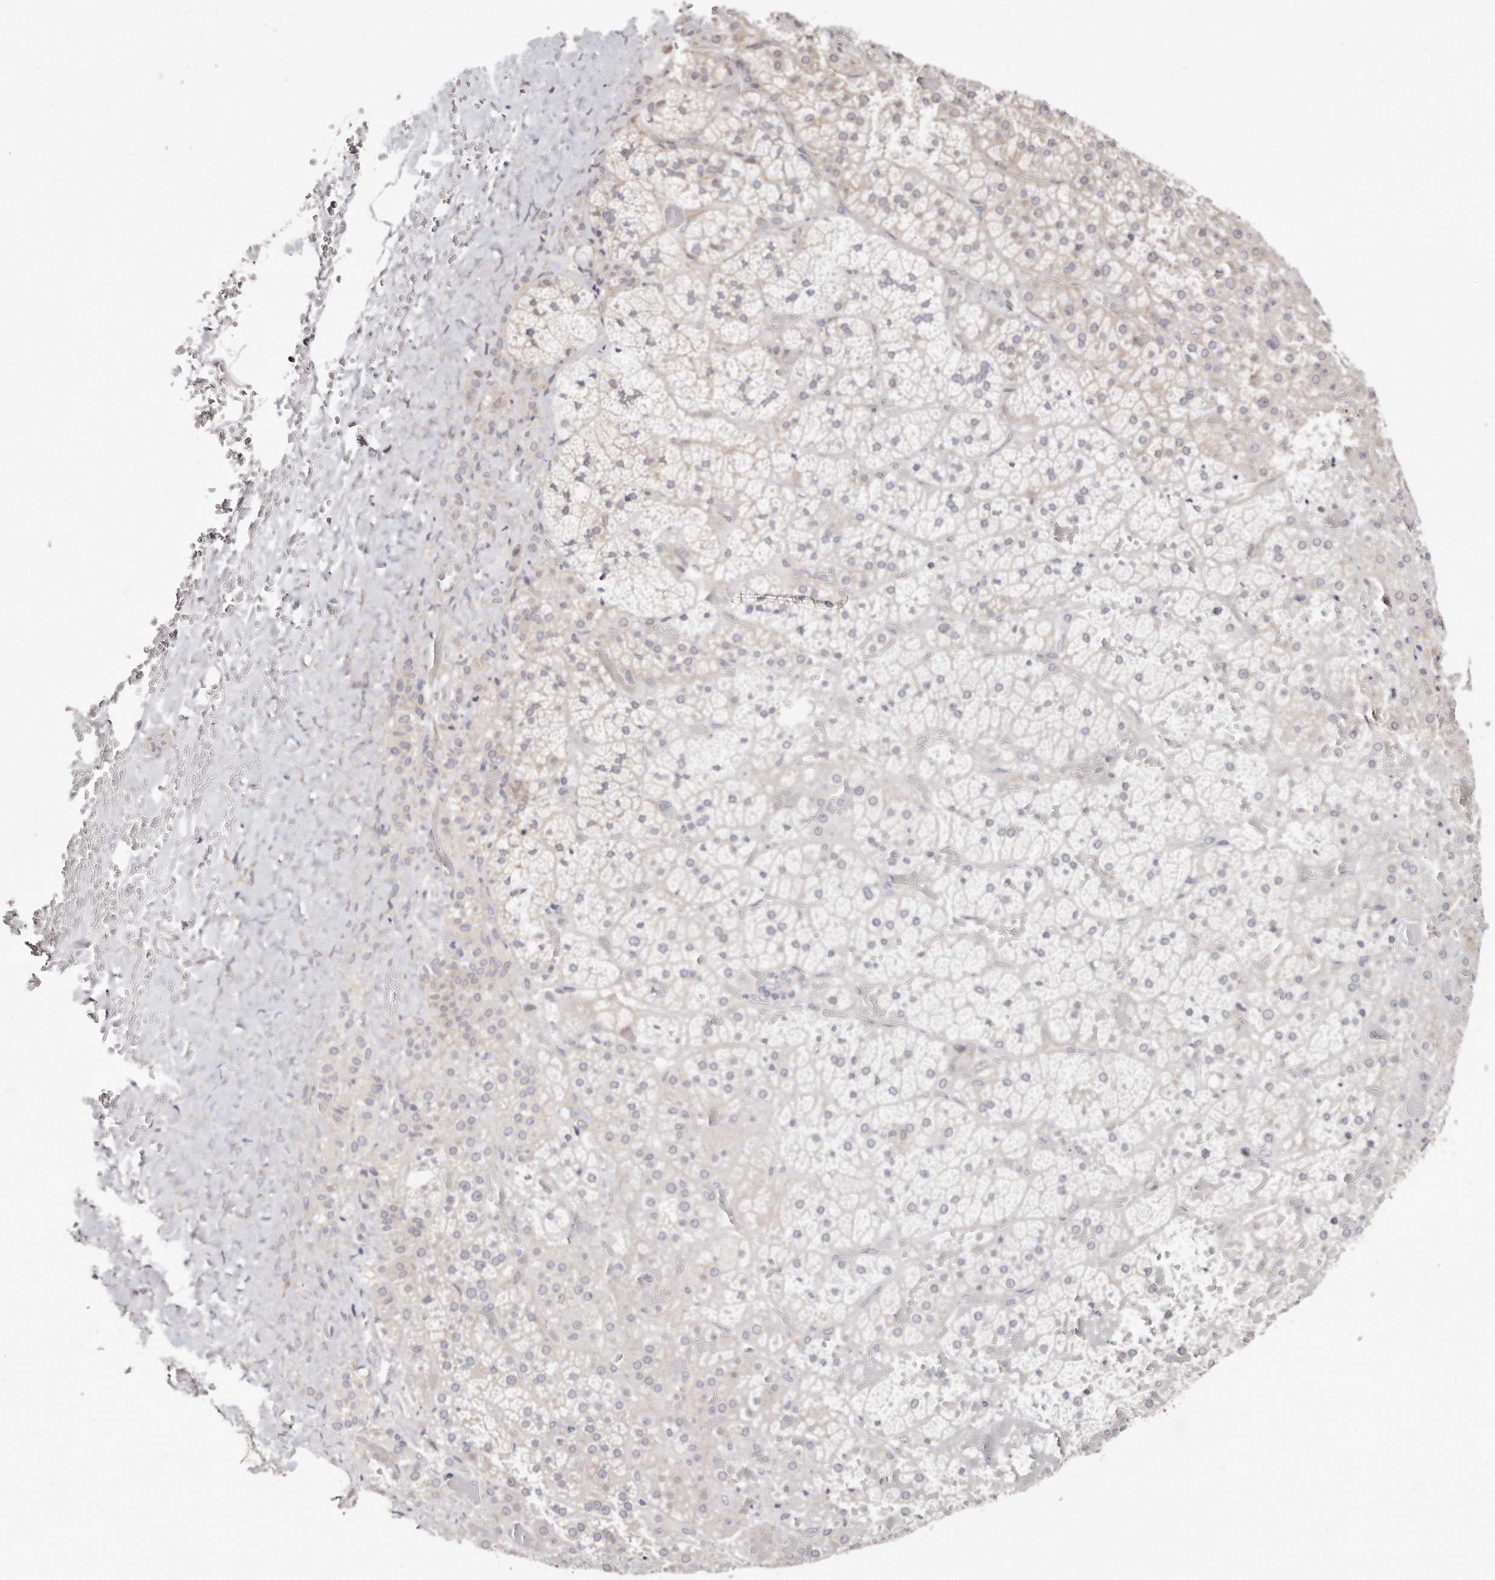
{"staining": {"intensity": "weak", "quantity": "<25%", "location": "cytoplasmic/membranous"}, "tissue": "adrenal gland", "cell_type": "Glandular cells", "image_type": "normal", "snomed": [{"axis": "morphology", "description": "Normal tissue, NOS"}, {"axis": "topography", "description": "Adrenal gland"}], "caption": "This is an IHC image of normal adrenal gland. There is no expression in glandular cells.", "gene": "CASZ1", "patient": {"sex": "male", "age": 57}}